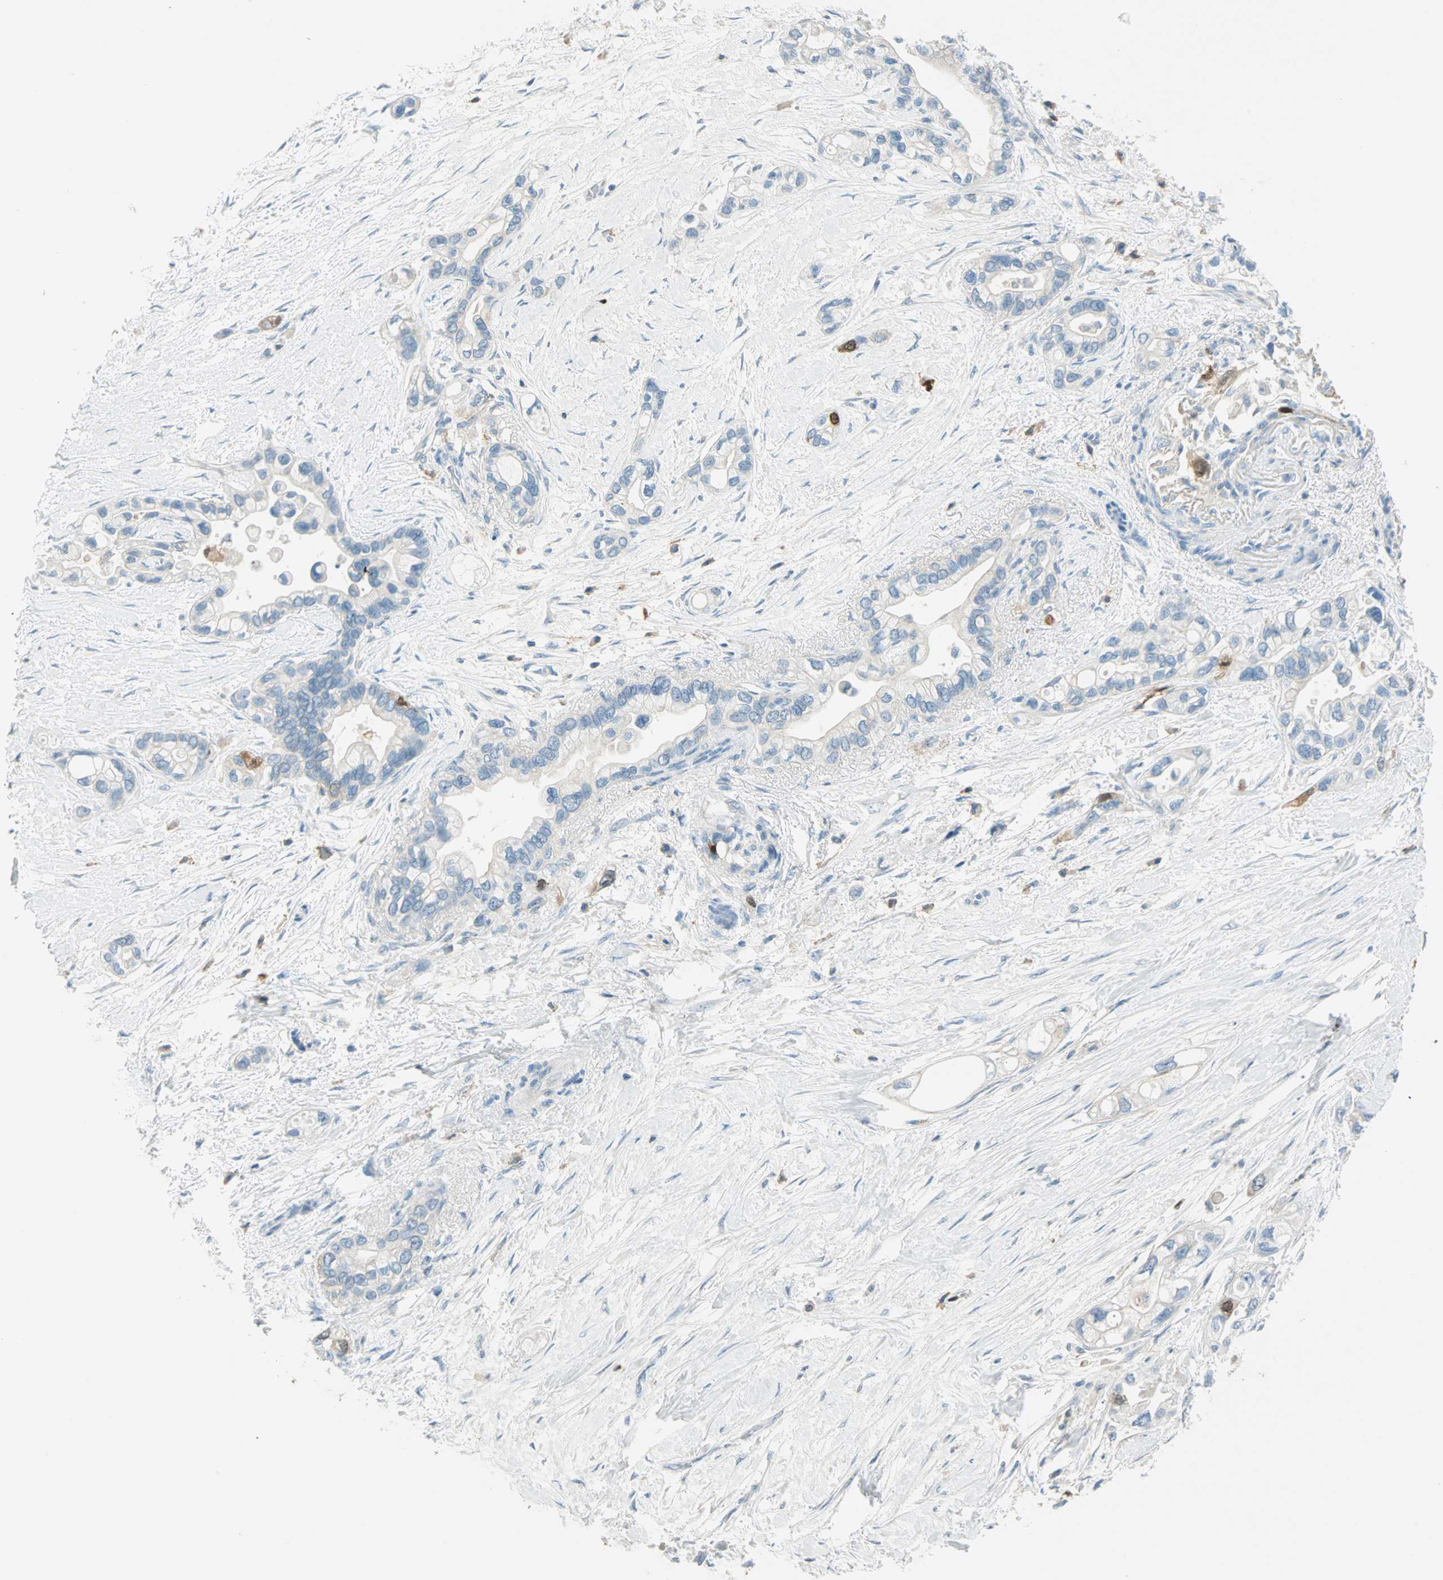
{"staining": {"intensity": "weak", "quantity": "<25%", "location": "cytoplasmic/membranous,nuclear"}, "tissue": "pancreatic cancer", "cell_type": "Tumor cells", "image_type": "cancer", "snomed": [{"axis": "morphology", "description": "Adenocarcinoma, NOS"}, {"axis": "topography", "description": "Pancreas"}], "caption": "This is an immunohistochemistry (IHC) photomicrograph of human adenocarcinoma (pancreatic). There is no positivity in tumor cells.", "gene": "PTTG1", "patient": {"sex": "female", "age": 77}}